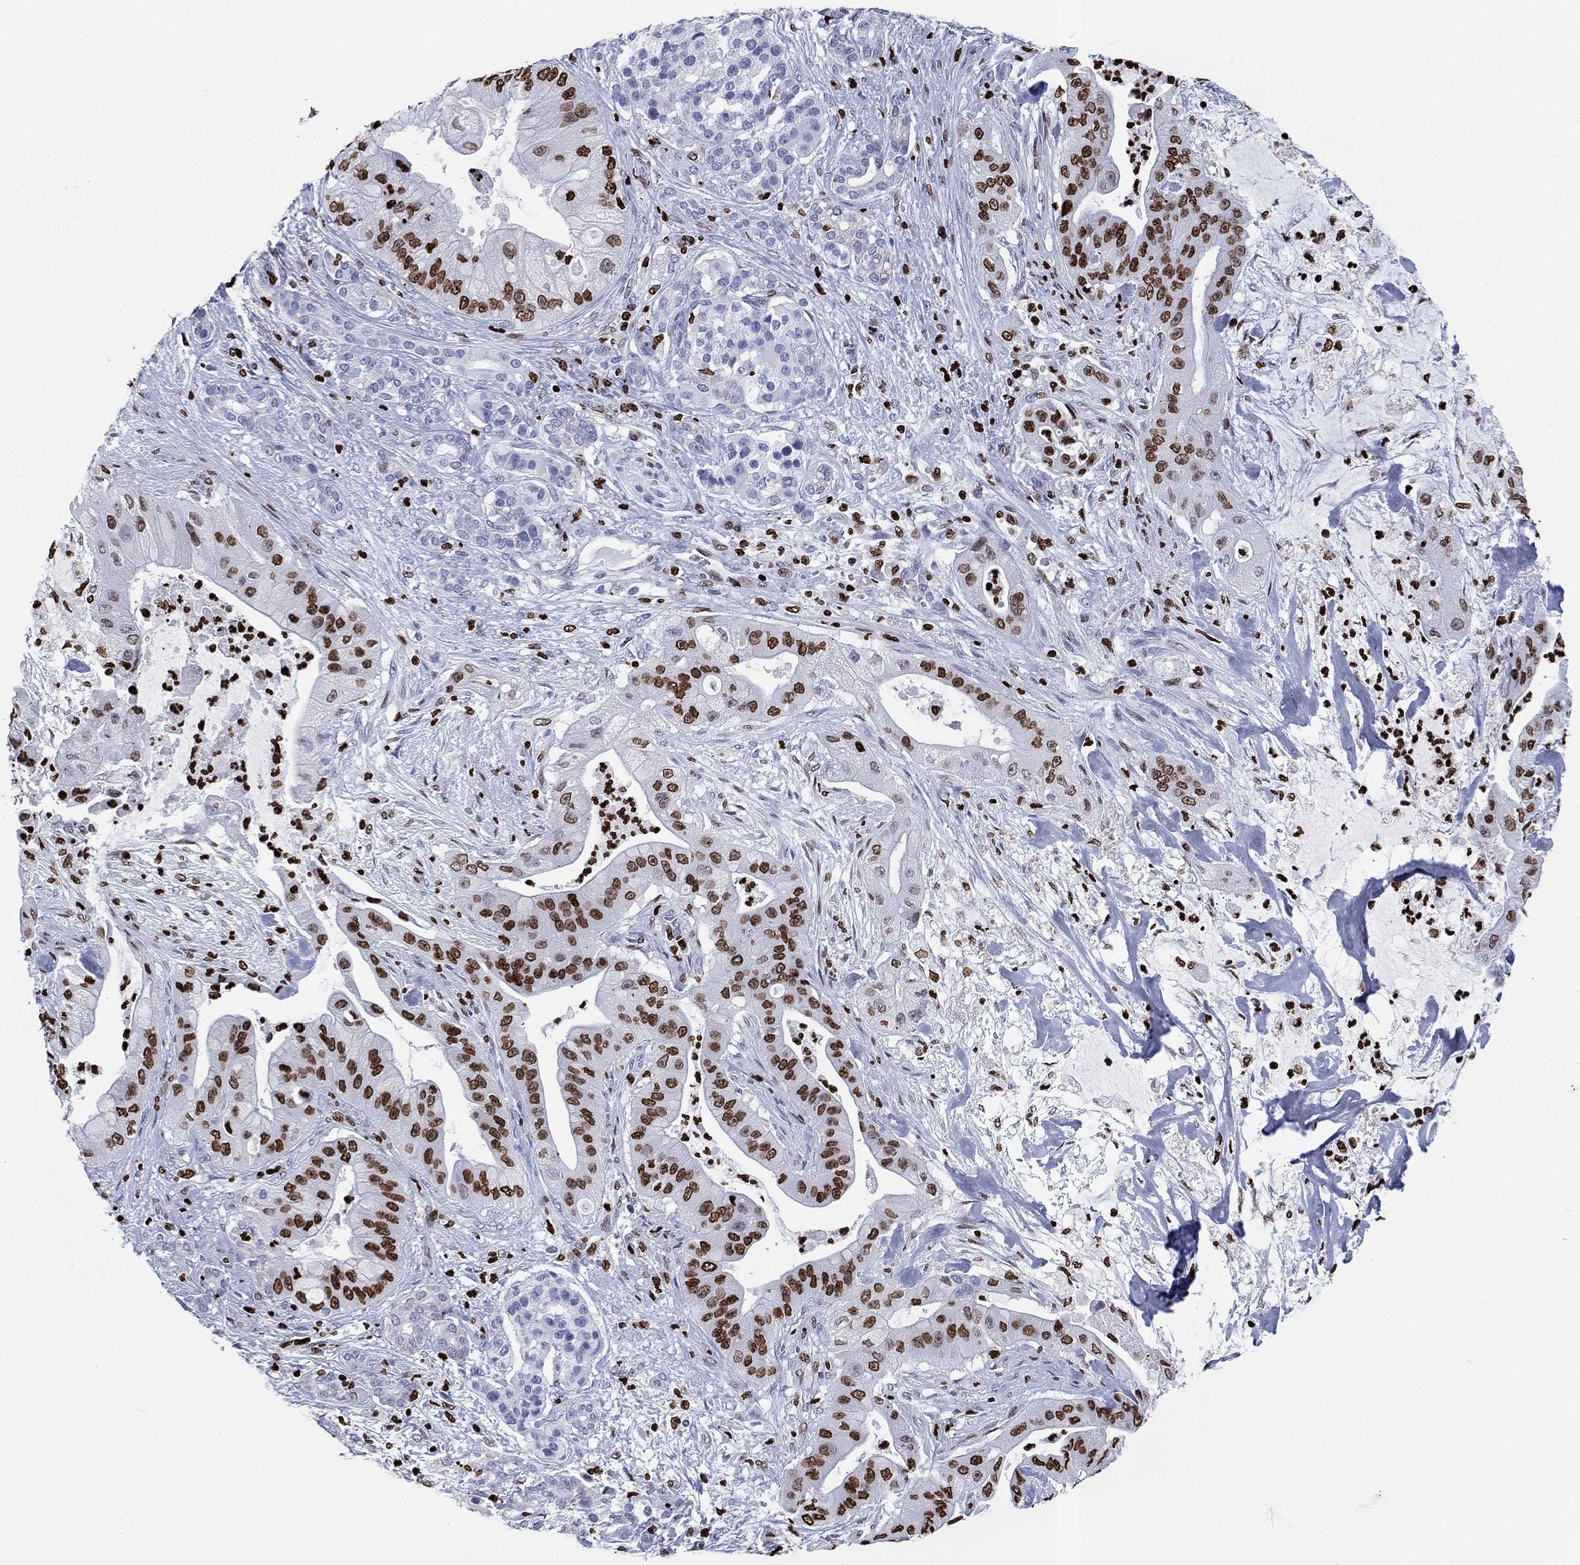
{"staining": {"intensity": "strong", "quantity": "25%-75%", "location": "nuclear"}, "tissue": "pancreatic cancer", "cell_type": "Tumor cells", "image_type": "cancer", "snomed": [{"axis": "morphology", "description": "Normal tissue, NOS"}, {"axis": "morphology", "description": "Inflammation, NOS"}, {"axis": "morphology", "description": "Adenocarcinoma, NOS"}, {"axis": "topography", "description": "Pancreas"}], "caption": "Immunohistochemical staining of human pancreatic cancer (adenocarcinoma) reveals high levels of strong nuclear protein expression in about 25%-75% of tumor cells.", "gene": "H1-5", "patient": {"sex": "male", "age": 57}}